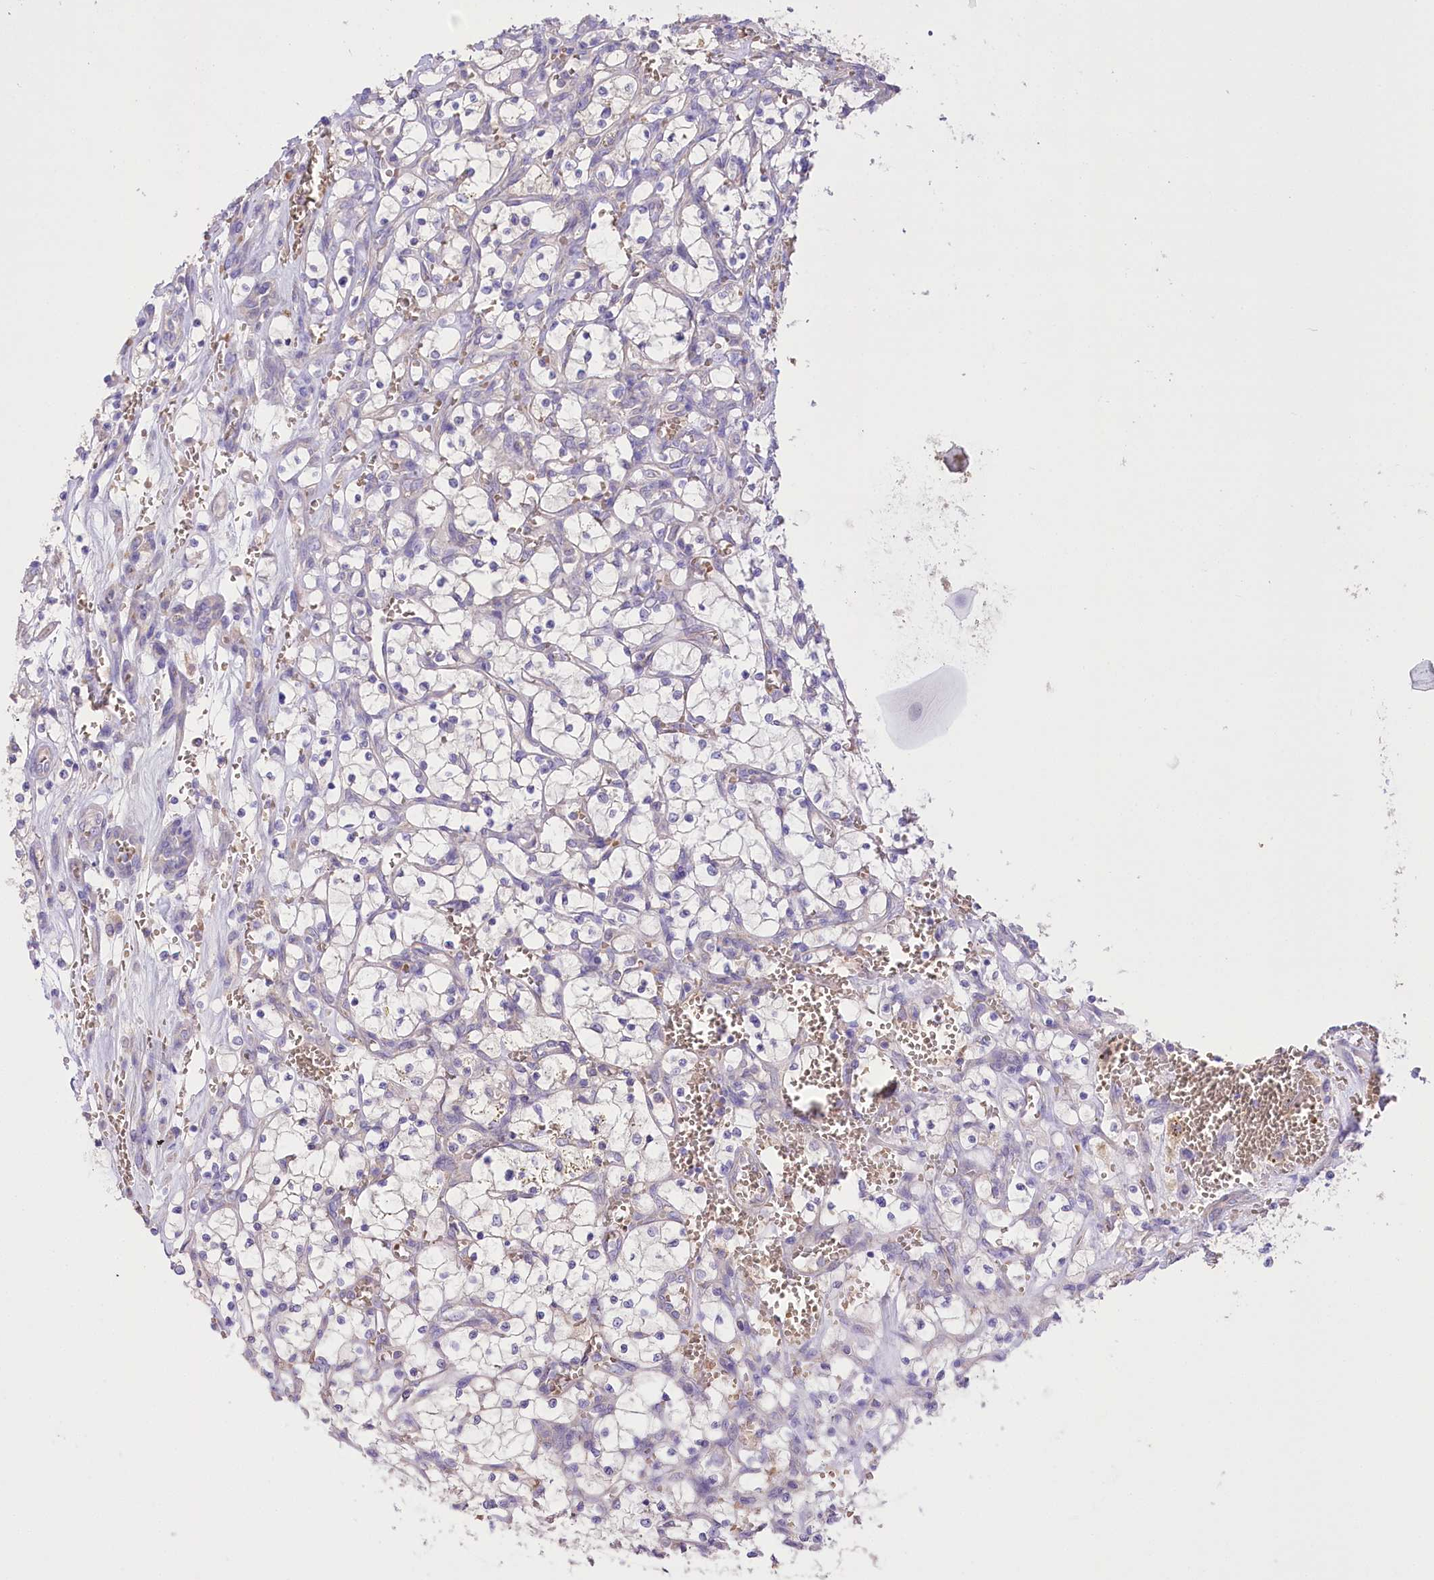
{"staining": {"intensity": "negative", "quantity": "none", "location": "none"}, "tissue": "renal cancer", "cell_type": "Tumor cells", "image_type": "cancer", "snomed": [{"axis": "morphology", "description": "Adenocarcinoma, NOS"}, {"axis": "topography", "description": "Kidney"}], "caption": "Human renal adenocarcinoma stained for a protein using IHC displays no staining in tumor cells.", "gene": "PRSS53", "patient": {"sex": "female", "age": 69}}